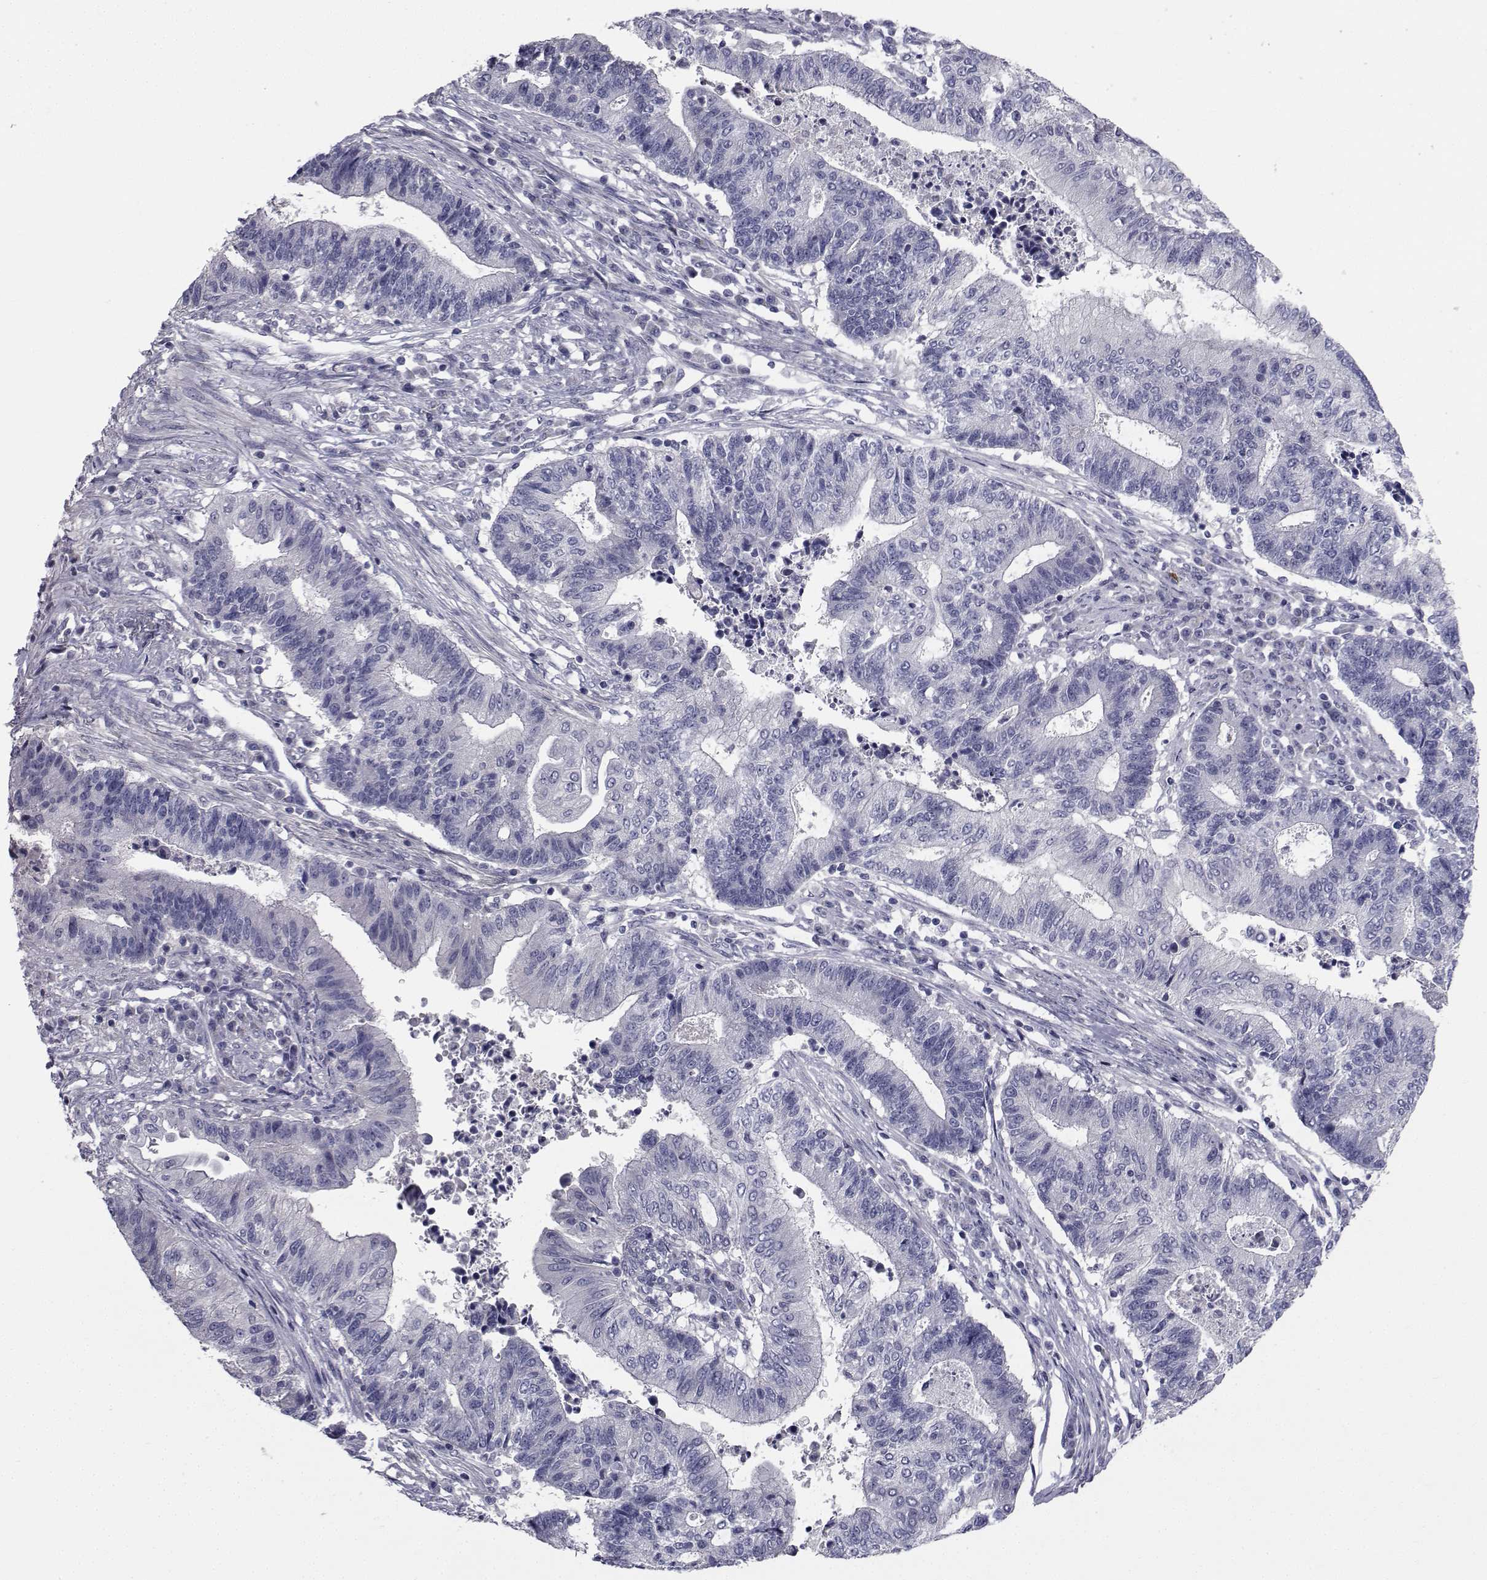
{"staining": {"intensity": "negative", "quantity": "none", "location": "none"}, "tissue": "endometrial cancer", "cell_type": "Tumor cells", "image_type": "cancer", "snomed": [{"axis": "morphology", "description": "Adenocarcinoma, NOS"}, {"axis": "topography", "description": "Uterus"}, {"axis": "topography", "description": "Endometrium"}], "caption": "The immunohistochemistry (IHC) photomicrograph has no significant staining in tumor cells of adenocarcinoma (endometrial) tissue.", "gene": "CHRNA1", "patient": {"sex": "female", "age": 54}}